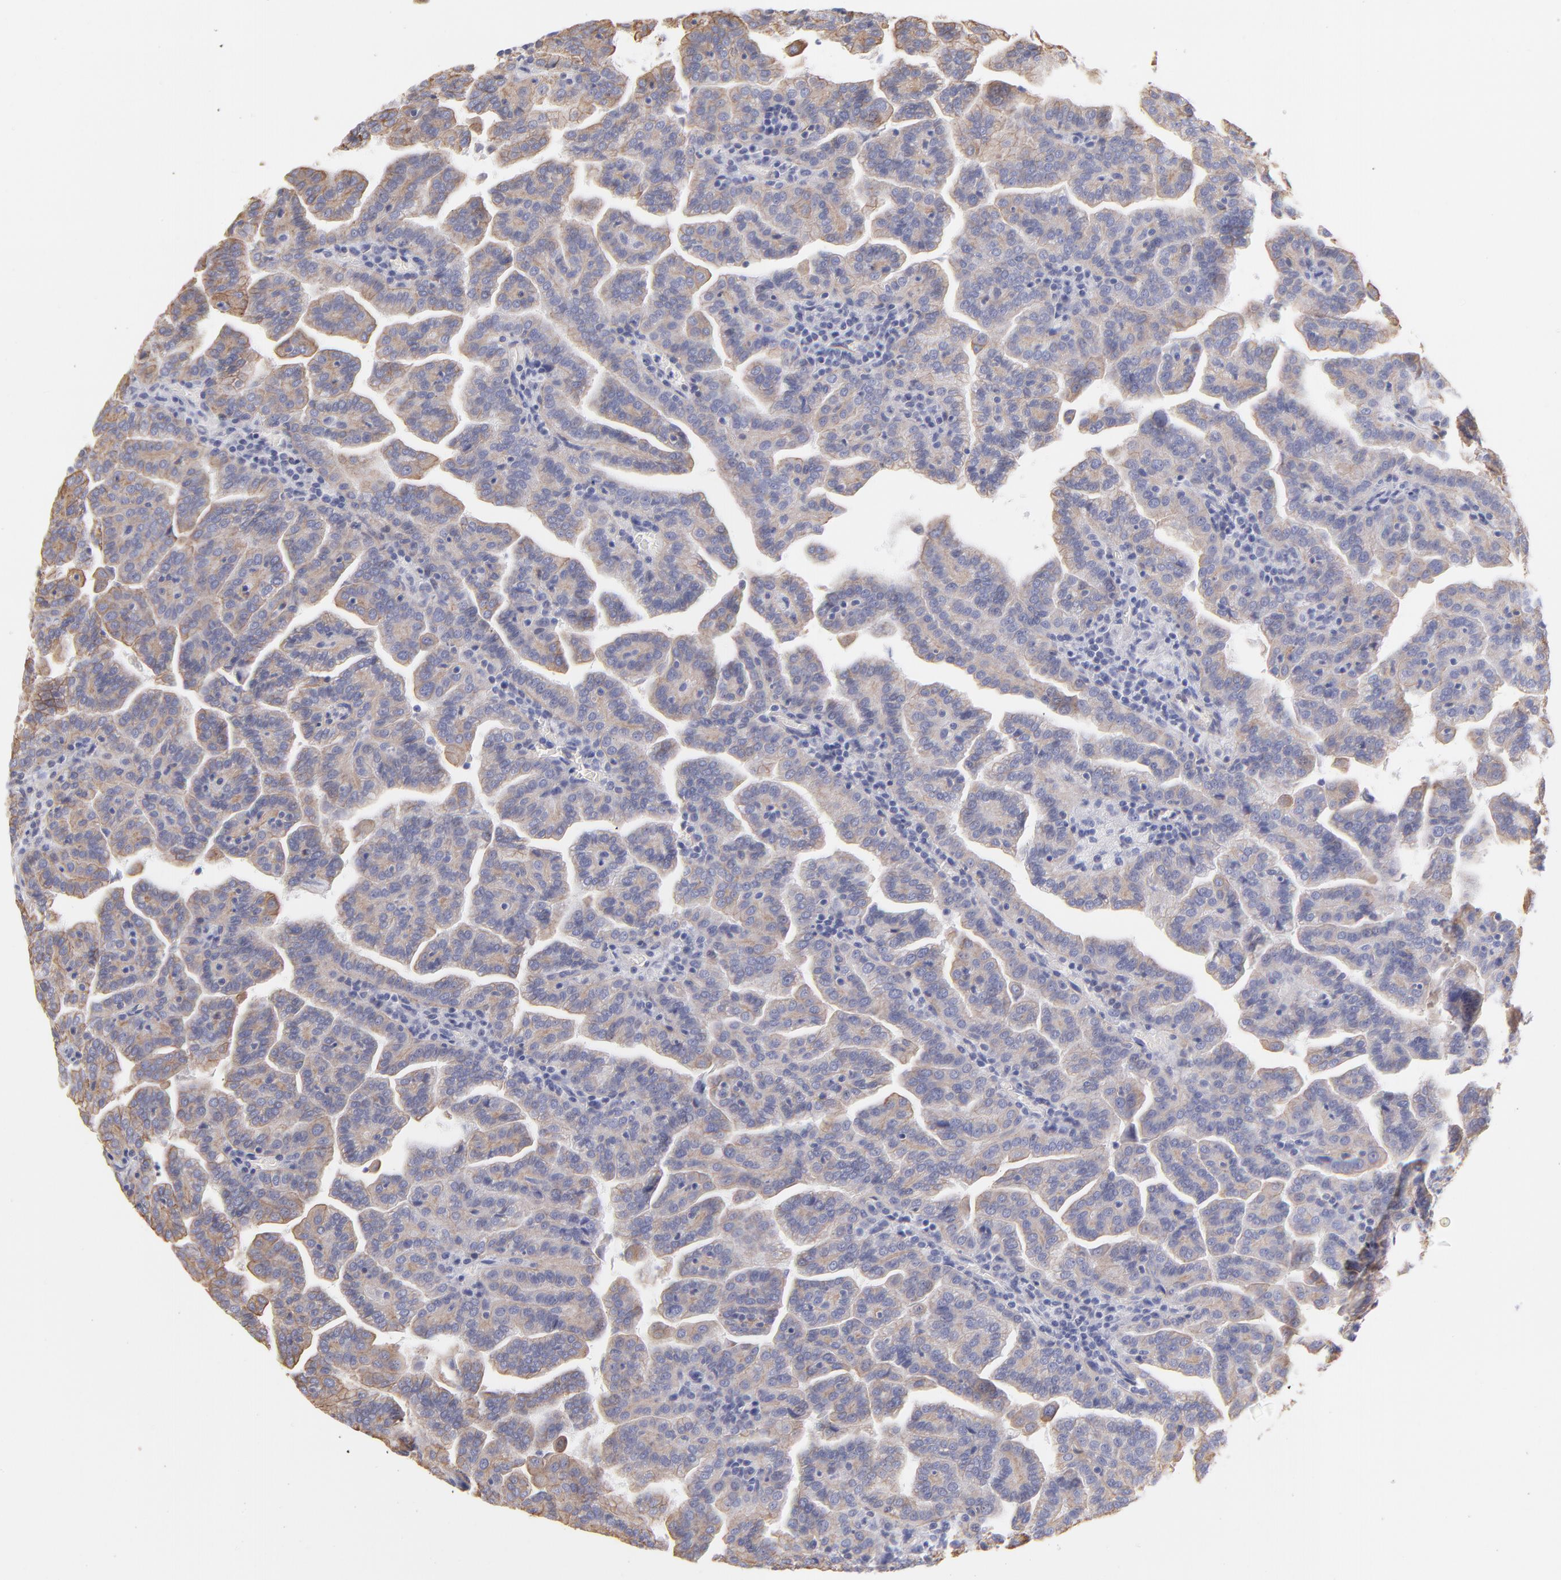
{"staining": {"intensity": "weak", "quantity": "25%-75%", "location": "cytoplasmic/membranous"}, "tissue": "renal cancer", "cell_type": "Tumor cells", "image_type": "cancer", "snomed": [{"axis": "morphology", "description": "Adenocarcinoma, NOS"}, {"axis": "topography", "description": "Kidney"}], "caption": "Tumor cells show low levels of weak cytoplasmic/membranous staining in about 25%-75% of cells in human adenocarcinoma (renal).", "gene": "PLEC", "patient": {"sex": "male", "age": 61}}